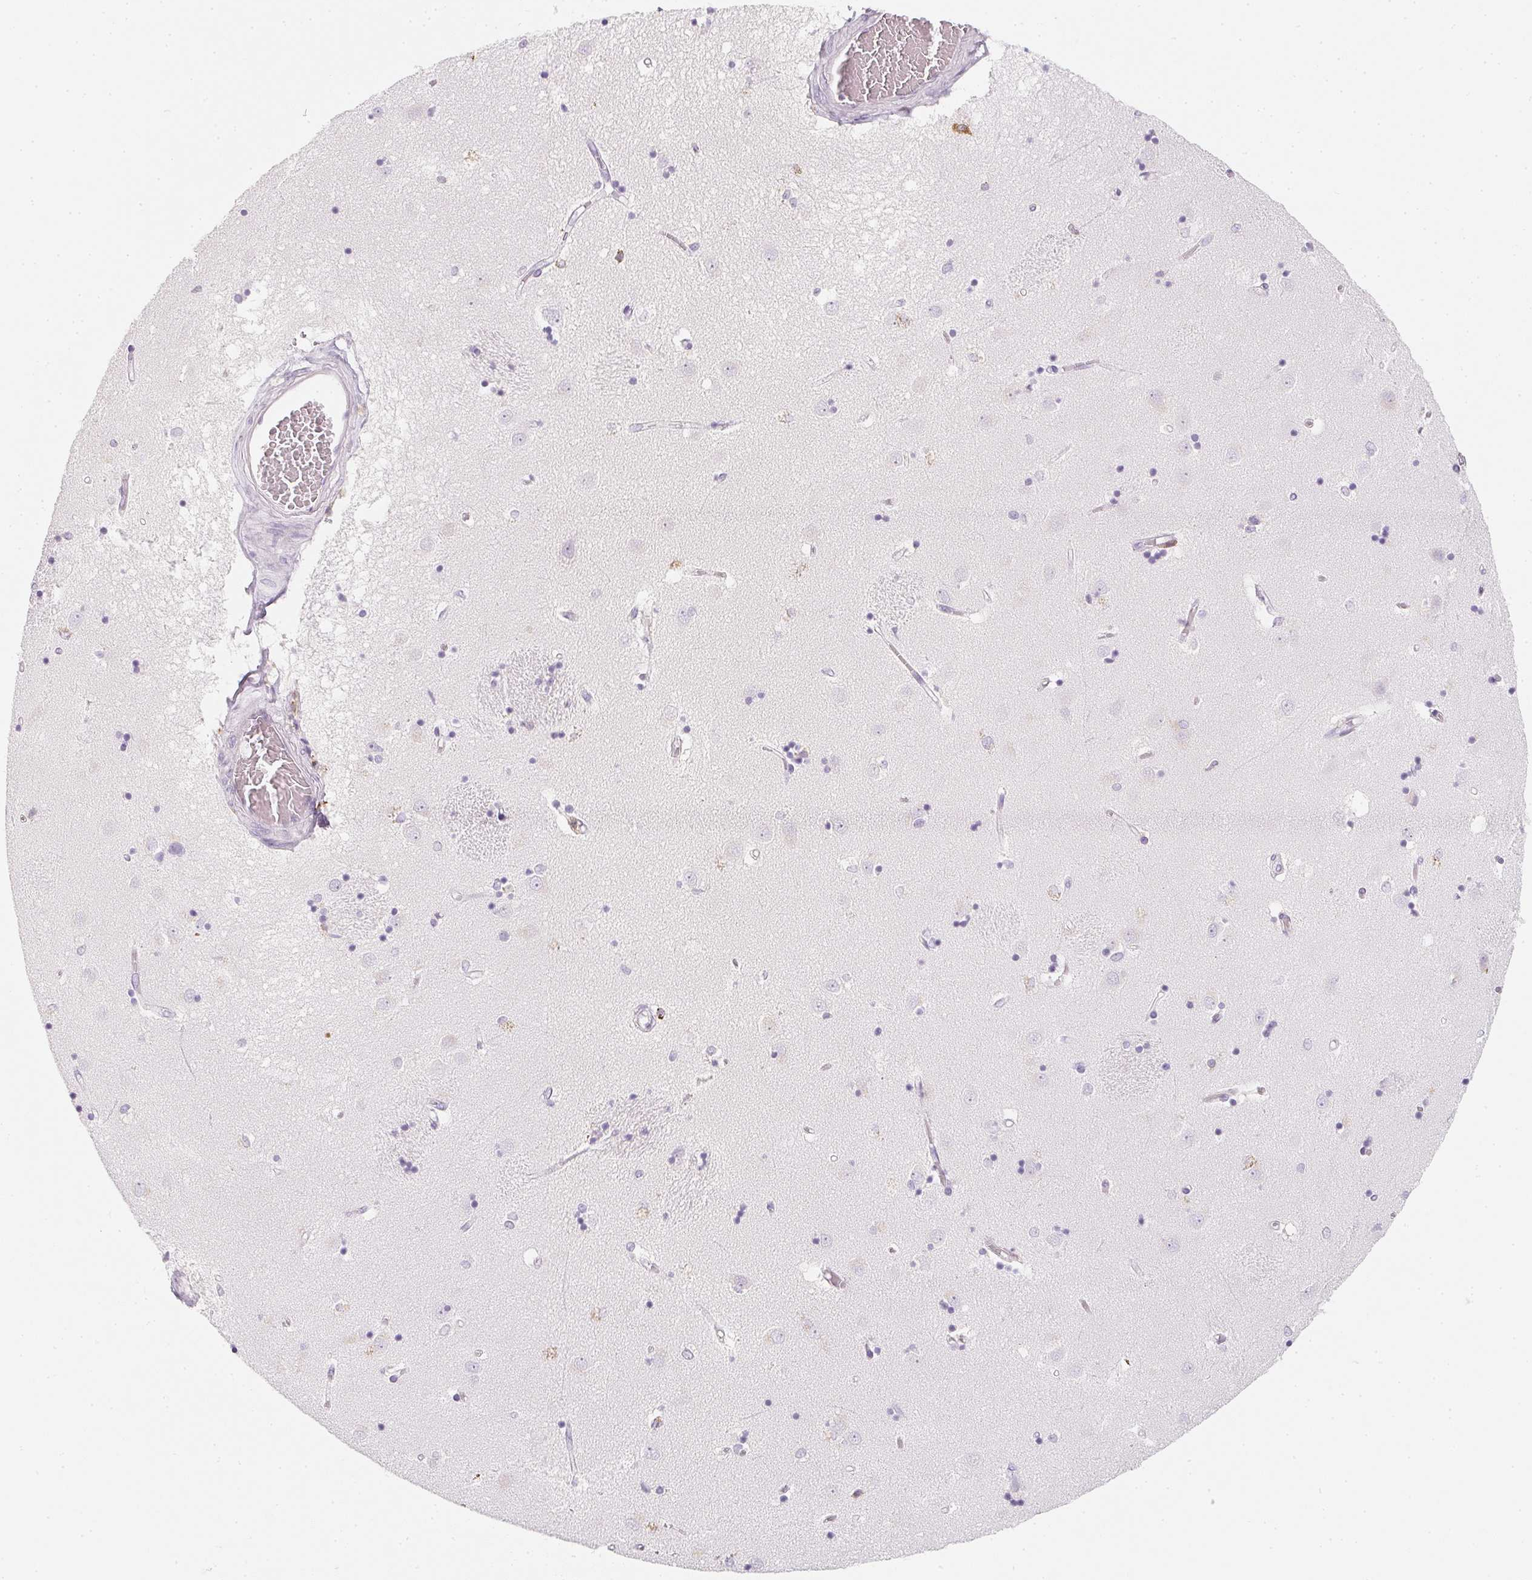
{"staining": {"intensity": "negative", "quantity": "none", "location": "none"}, "tissue": "caudate", "cell_type": "Glial cells", "image_type": "normal", "snomed": [{"axis": "morphology", "description": "Normal tissue, NOS"}, {"axis": "topography", "description": "Lateral ventricle wall"}], "caption": "Glial cells show no significant protein staining in unremarkable caudate.", "gene": "SOAT1", "patient": {"sex": "male", "age": 54}}